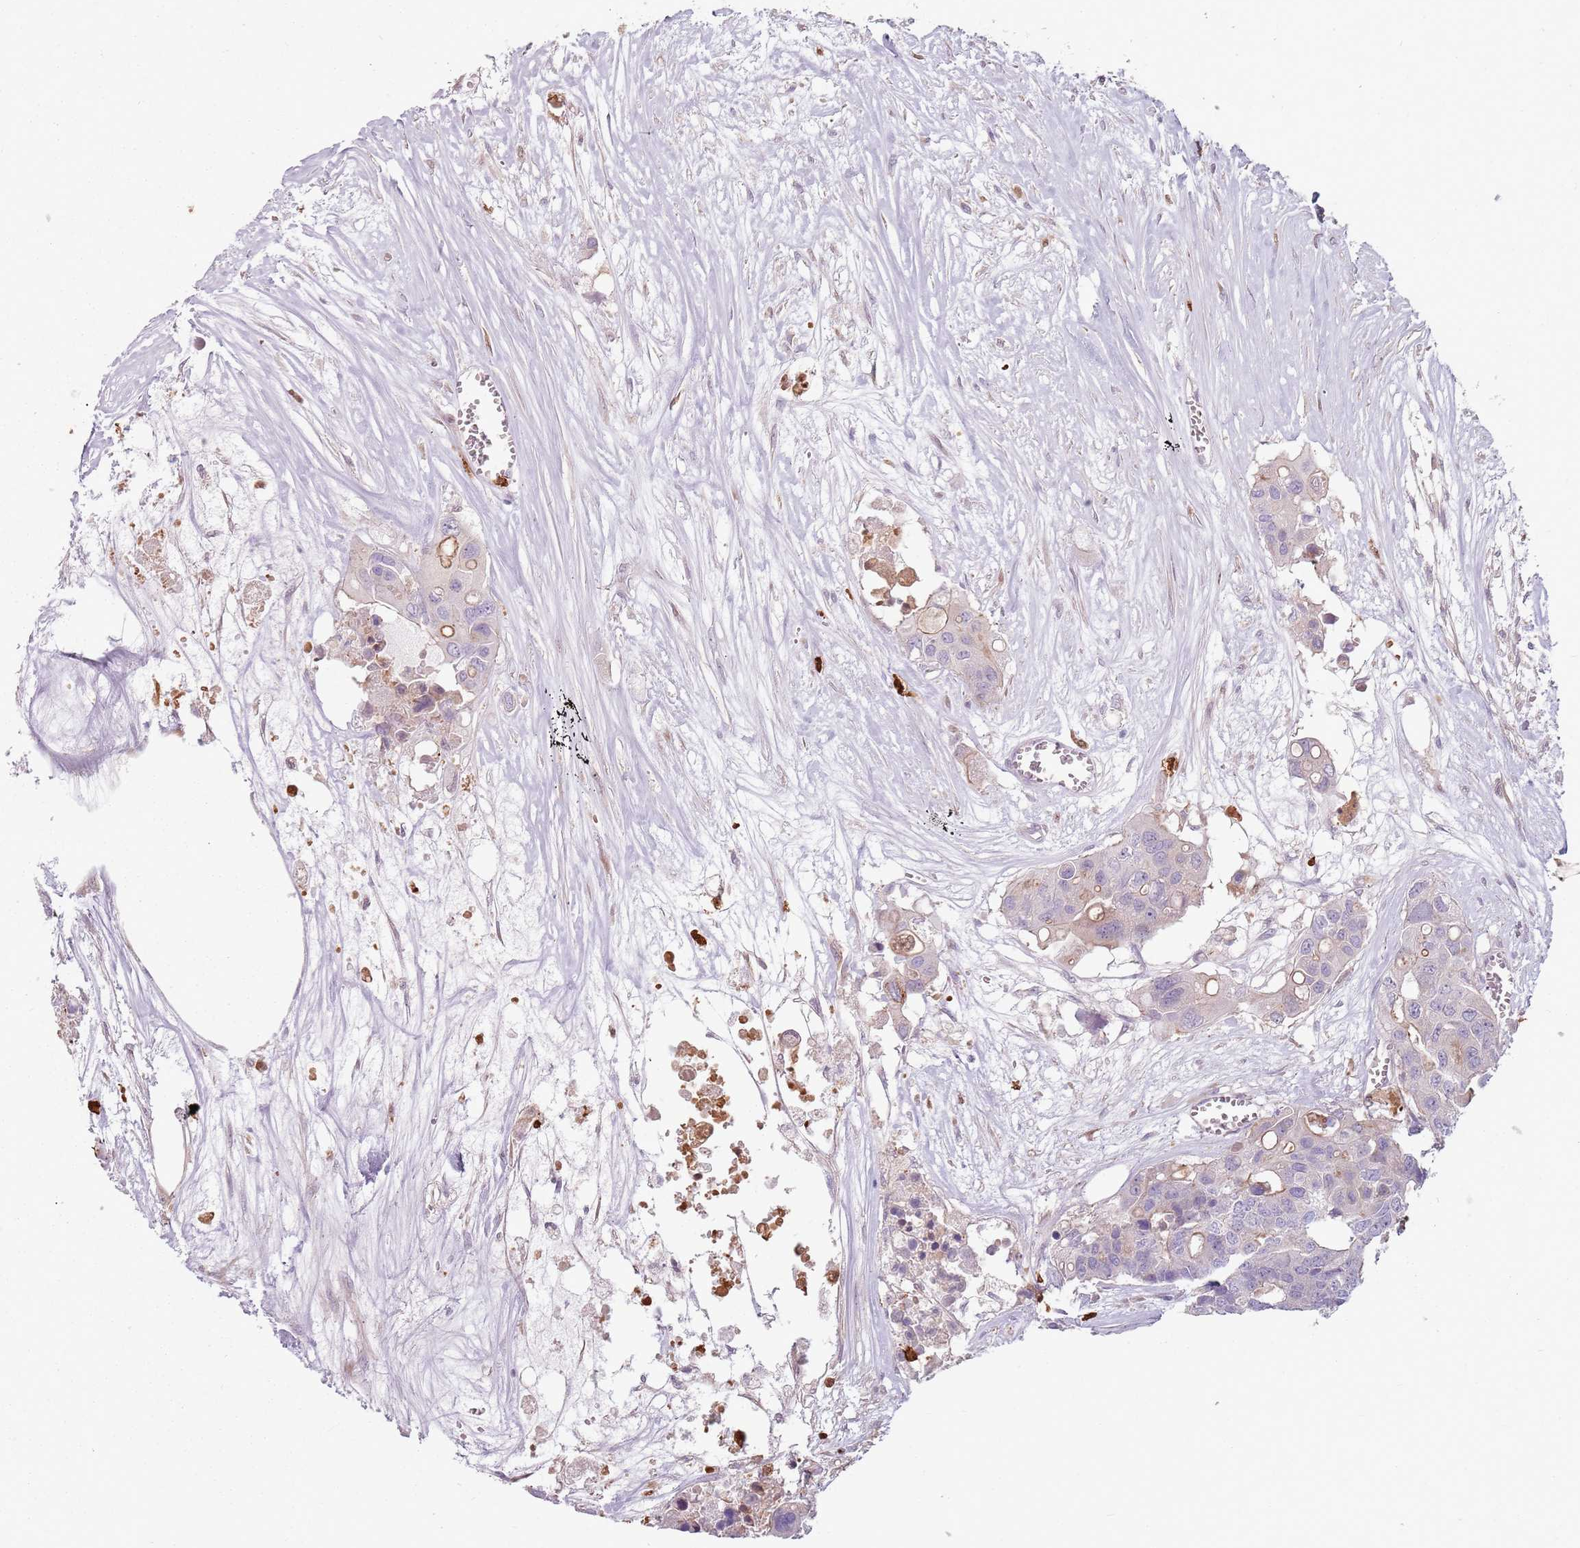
{"staining": {"intensity": "weak", "quantity": "<25%", "location": "cytoplasmic/membranous"}, "tissue": "colorectal cancer", "cell_type": "Tumor cells", "image_type": "cancer", "snomed": [{"axis": "morphology", "description": "Adenocarcinoma, NOS"}, {"axis": "topography", "description": "Colon"}], "caption": "This is an immunohistochemistry photomicrograph of colorectal adenocarcinoma. There is no staining in tumor cells.", "gene": "SPAG4", "patient": {"sex": "male", "age": 77}}